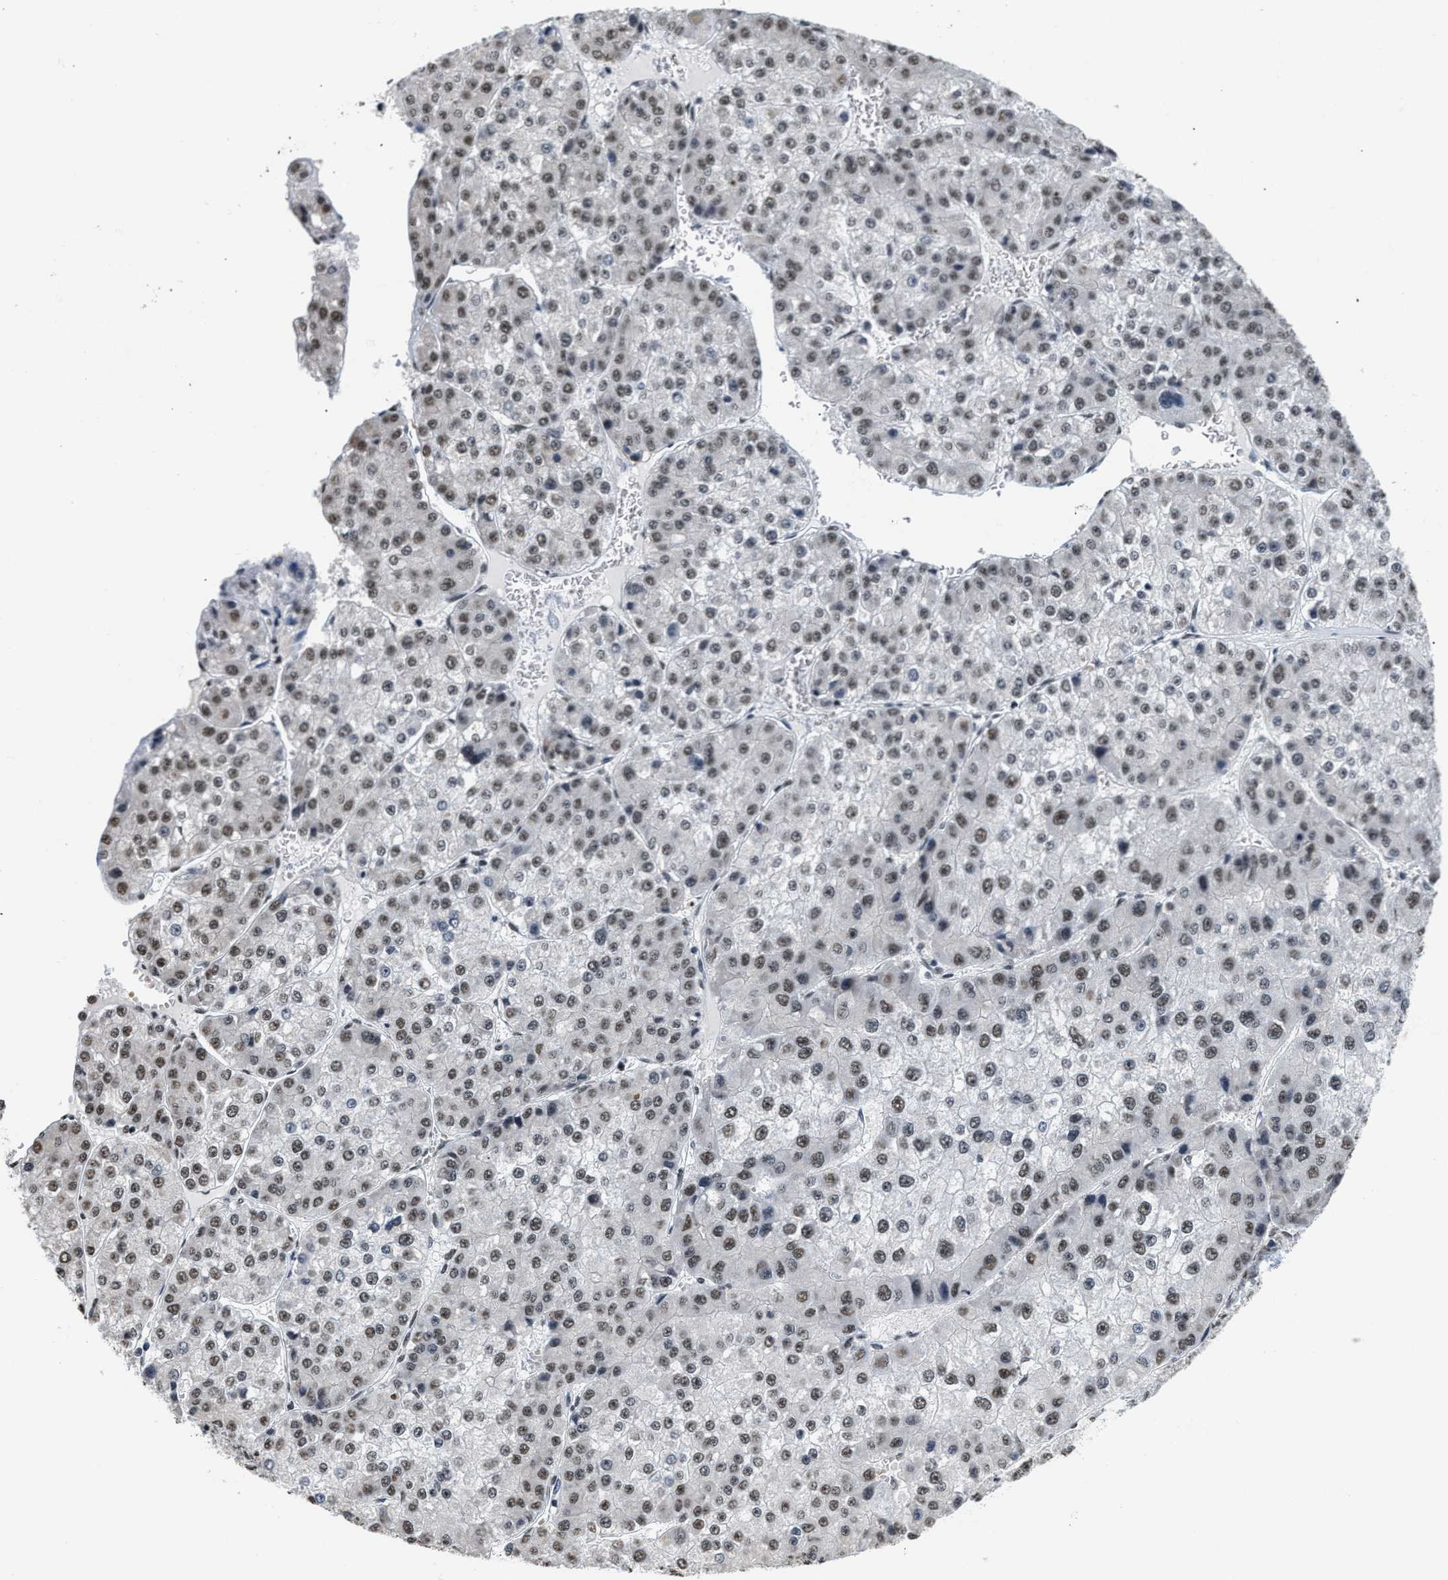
{"staining": {"intensity": "weak", "quantity": ">75%", "location": "nuclear"}, "tissue": "liver cancer", "cell_type": "Tumor cells", "image_type": "cancer", "snomed": [{"axis": "morphology", "description": "Carcinoma, Hepatocellular, NOS"}, {"axis": "topography", "description": "Liver"}], "caption": "The histopathology image shows a brown stain indicating the presence of a protein in the nuclear of tumor cells in liver cancer (hepatocellular carcinoma).", "gene": "RAF1", "patient": {"sex": "female", "age": 73}}